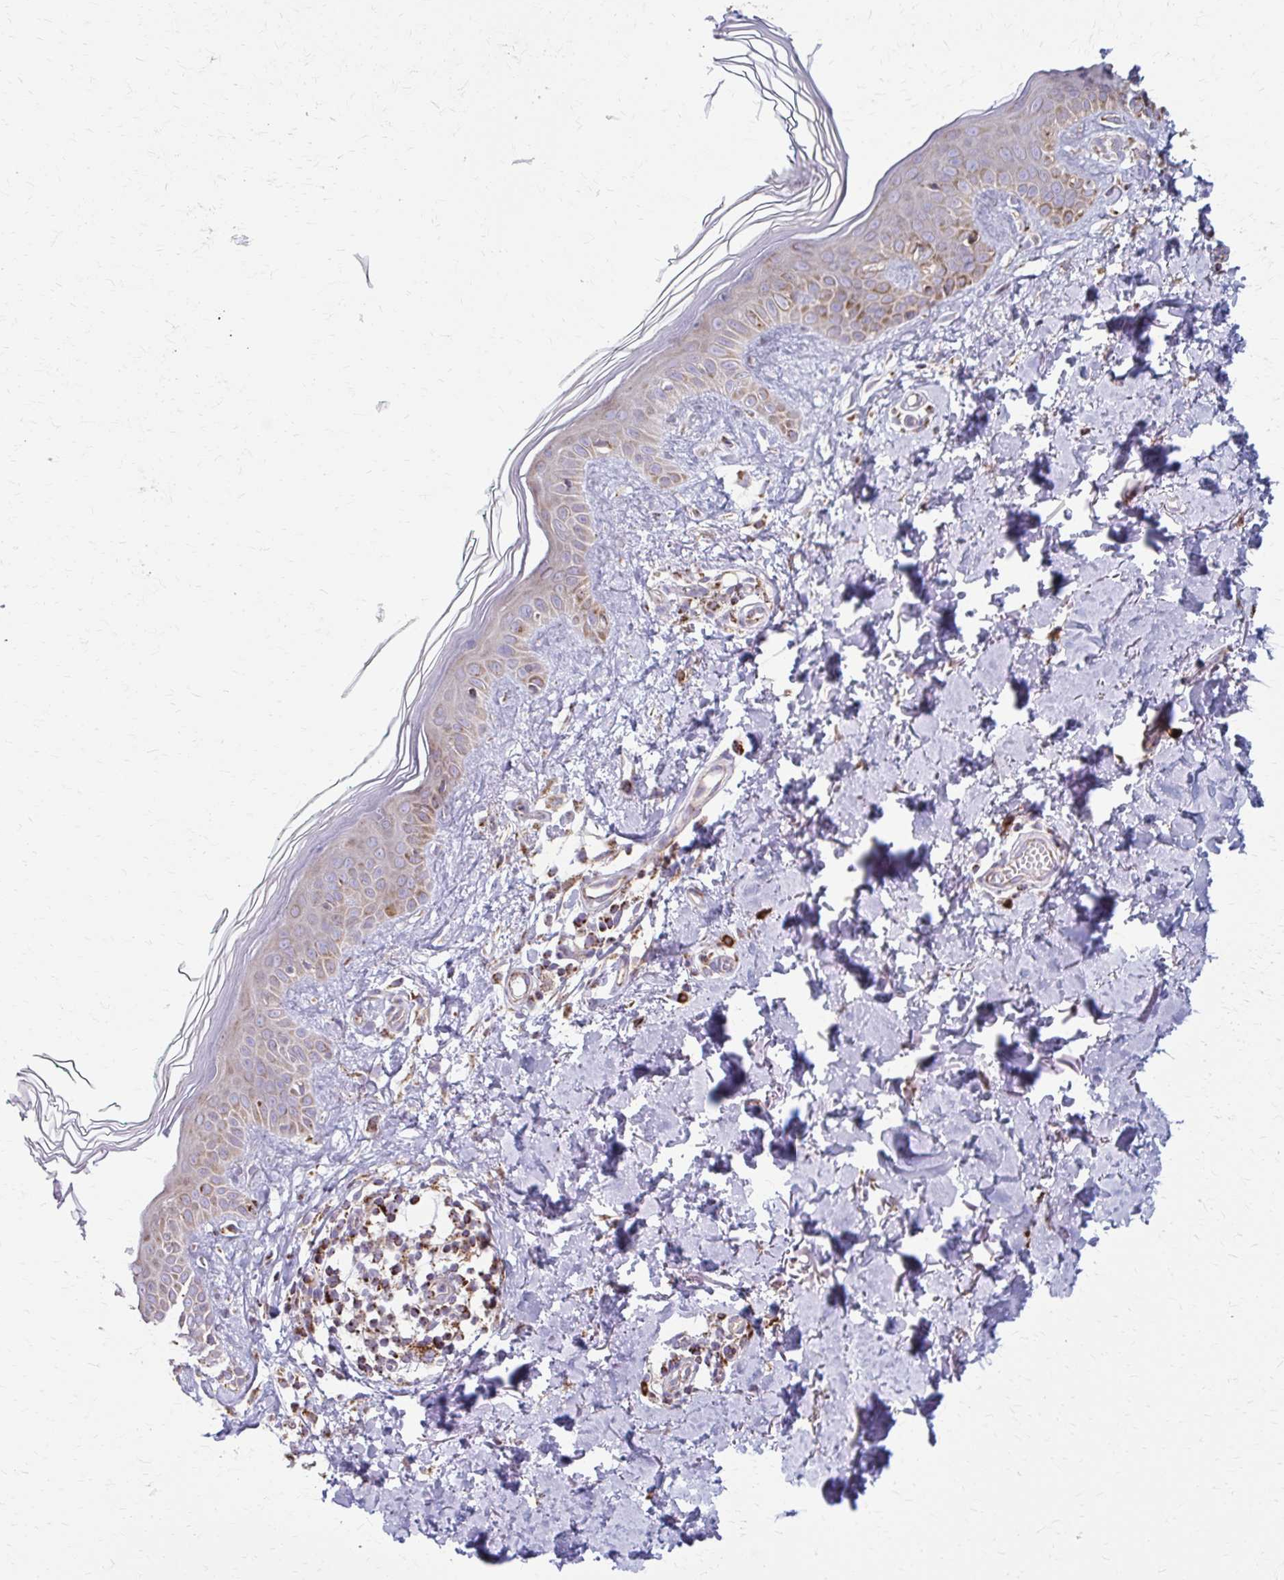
{"staining": {"intensity": "negative", "quantity": "none", "location": "none"}, "tissue": "skin", "cell_type": "Fibroblasts", "image_type": "normal", "snomed": [{"axis": "morphology", "description": "Normal tissue, NOS"}, {"axis": "topography", "description": "Skin"}, {"axis": "topography", "description": "Peripheral nerve tissue"}], "caption": "A high-resolution image shows IHC staining of normal skin, which displays no significant staining in fibroblasts.", "gene": "TVP23A", "patient": {"sex": "female", "age": 45}}